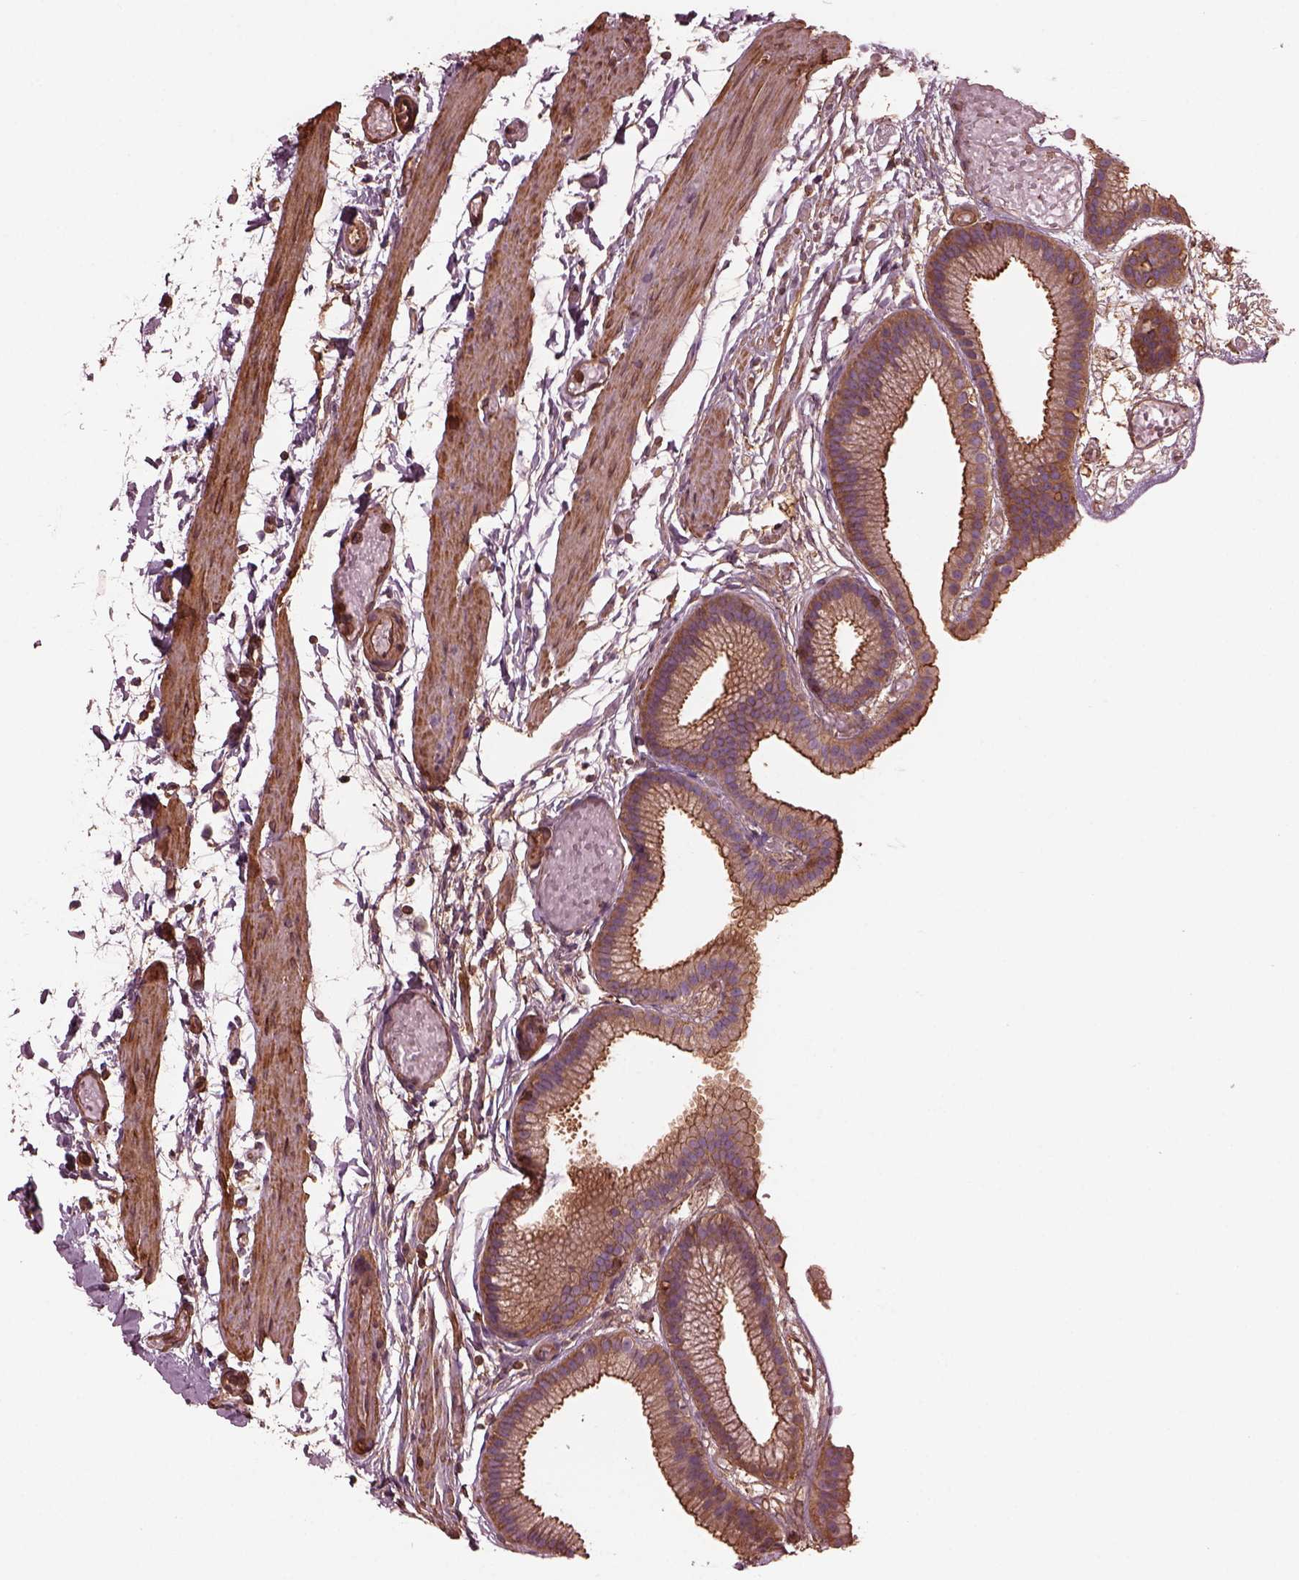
{"staining": {"intensity": "moderate", "quantity": "25%-75%", "location": "cytoplasmic/membranous"}, "tissue": "gallbladder", "cell_type": "Glandular cells", "image_type": "normal", "snomed": [{"axis": "morphology", "description": "Normal tissue, NOS"}, {"axis": "topography", "description": "Gallbladder"}], "caption": "Benign gallbladder was stained to show a protein in brown. There is medium levels of moderate cytoplasmic/membranous expression in about 25%-75% of glandular cells.", "gene": "MYL1", "patient": {"sex": "female", "age": 45}}